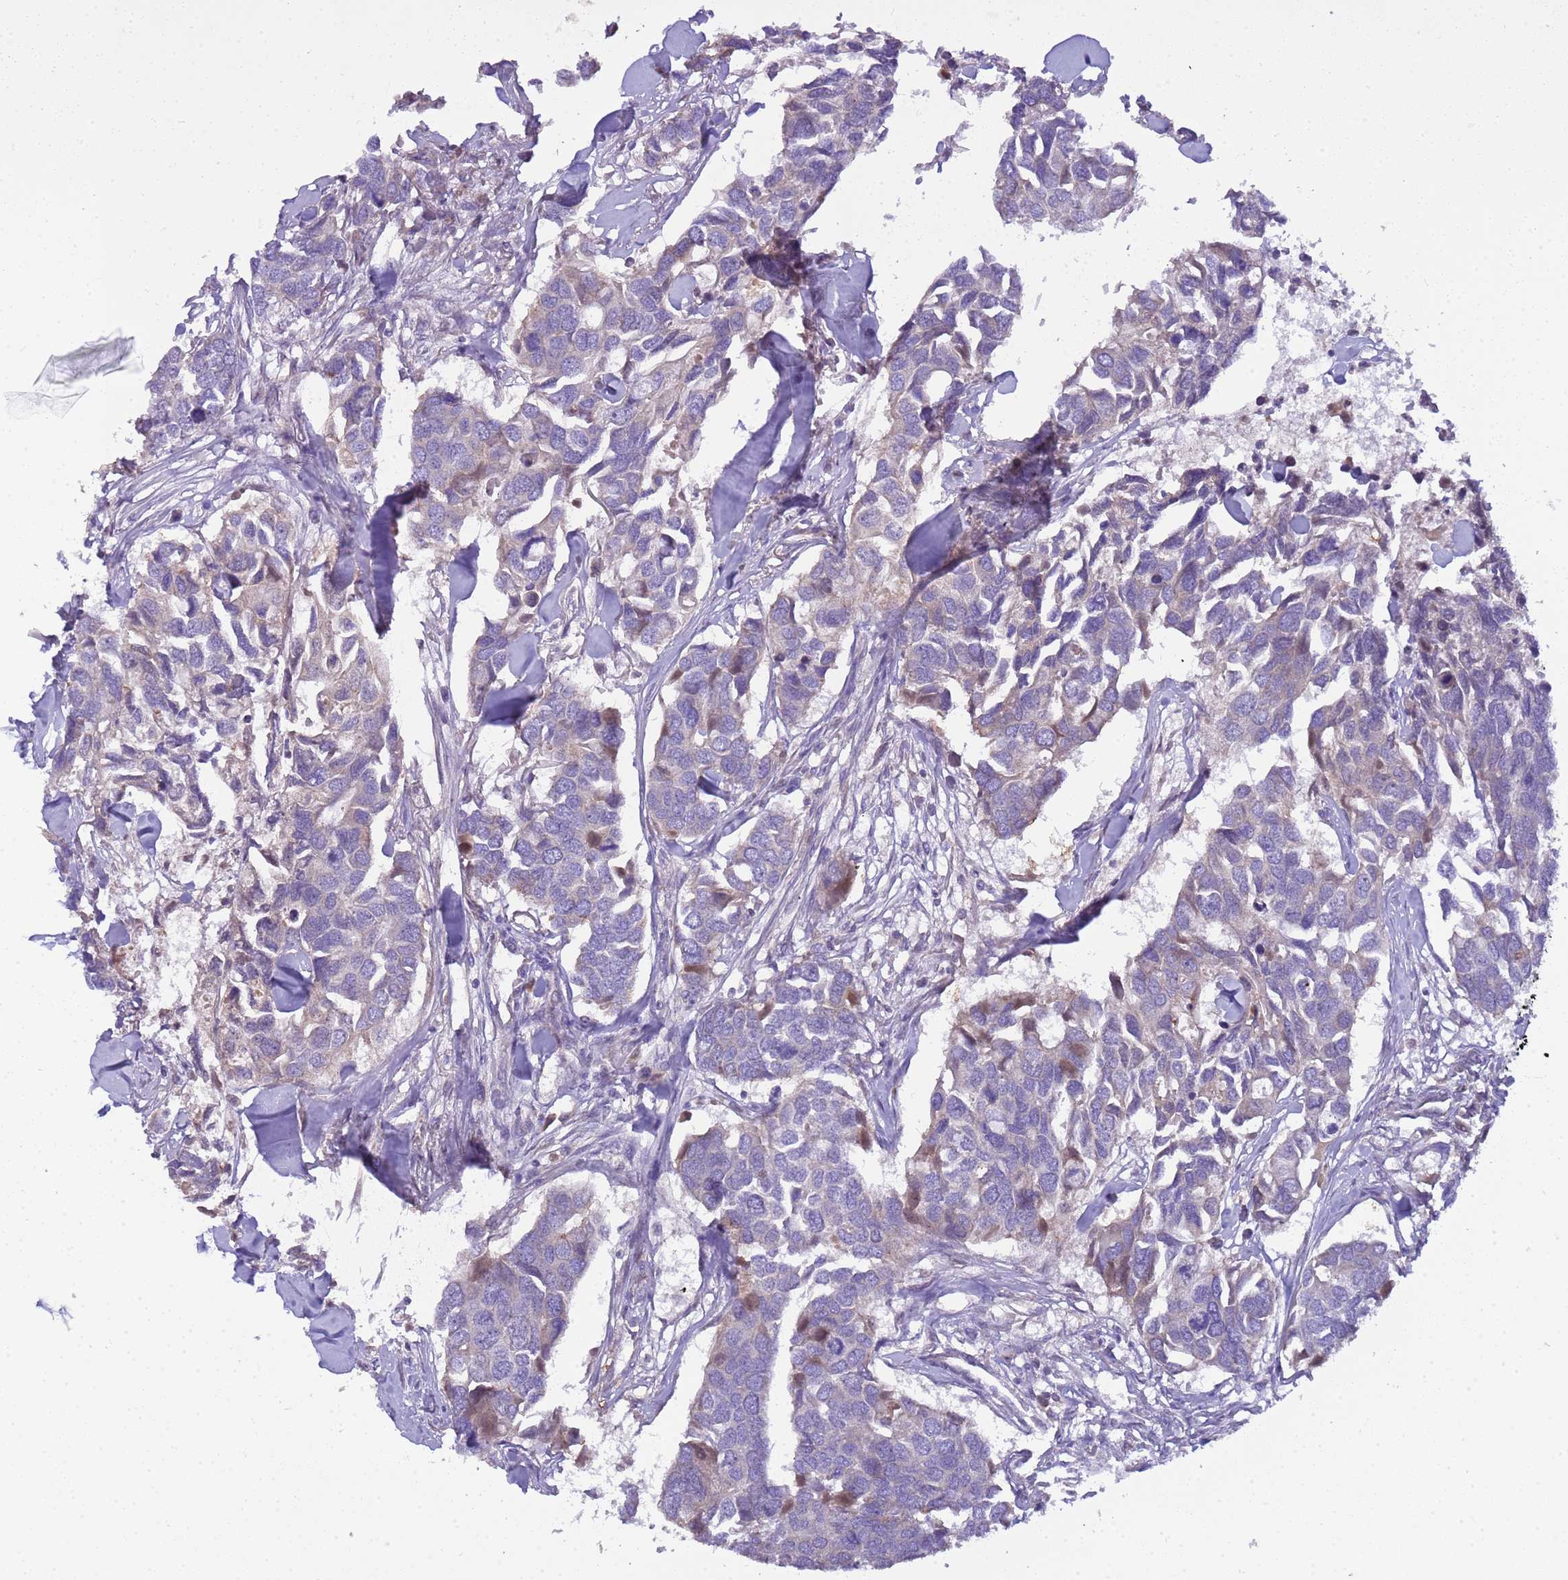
{"staining": {"intensity": "weak", "quantity": "<25%", "location": "nuclear"}, "tissue": "breast cancer", "cell_type": "Tumor cells", "image_type": "cancer", "snomed": [{"axis": "morphology", "description": "Duct carcinoma"}, {"axis": "topography", "description": "Breast"}], "caption": "This is an immunohistochemistry photomicrograph of breast cancer (intraductal carcinoma). There is no positivity in tumor cells.", "gene": "PLCXD3", "patient": {"sex": "female", "age": 83}}